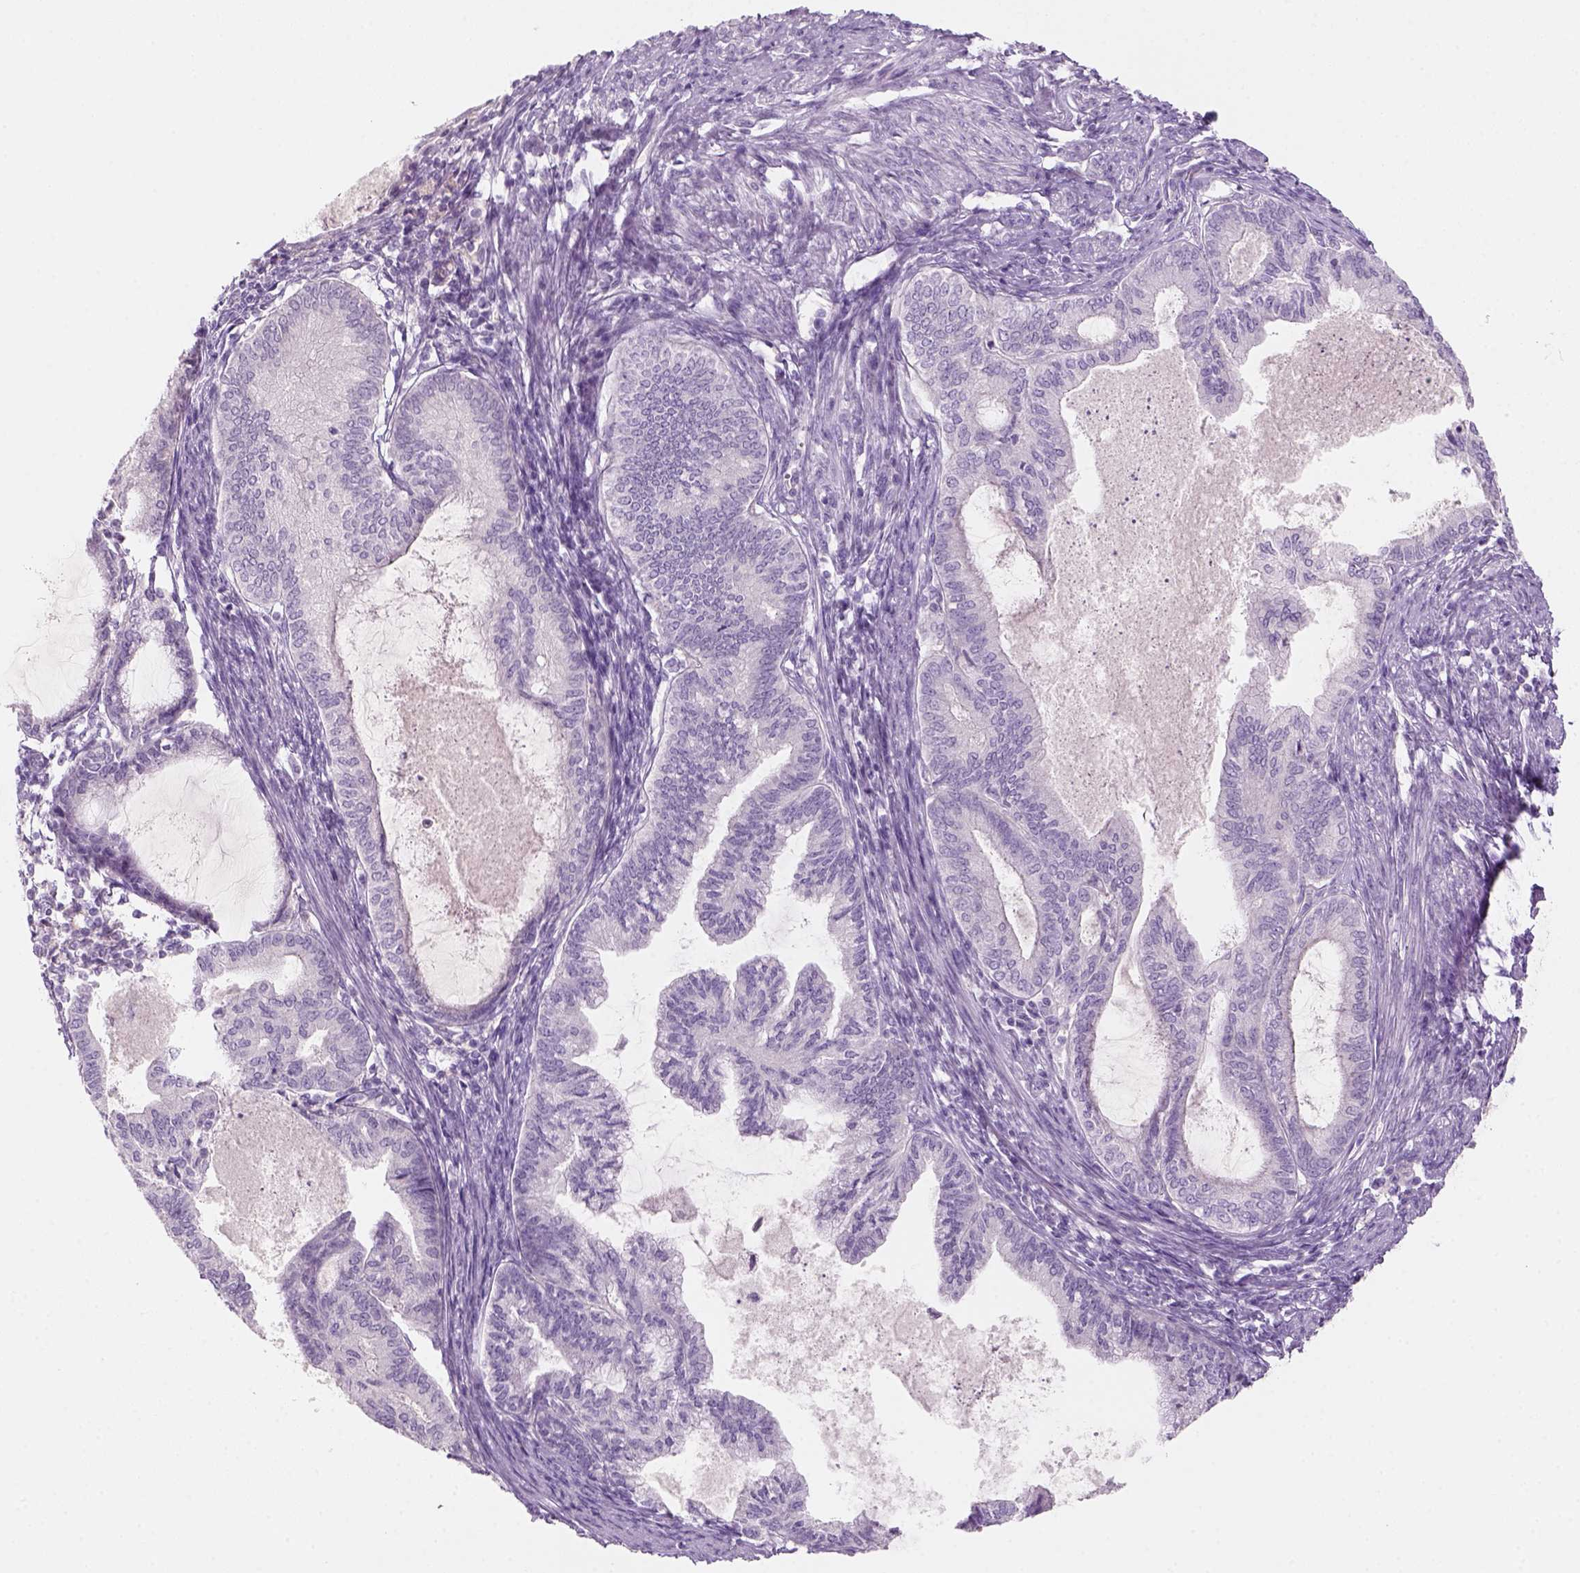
{"staining": {"intensity": "negative", "quantity": "none", "location": "none"}, "tissue": "endometrial cancer", "cell_type": "Tumor cells", "image_type": "cancer", "snomed": [{"axis": "morphology", "description": "Adenocarcinoma, NOS"}, {"axis": "topography", "description": "Endometrium"}], "caption": "Immunohistochemistry micrograph of endometrial cancer stained for a protein (brown), which shows no positivity in tumor cells.", "gene": "KRT25", "patient": {"sex": "female", "age": 86}}